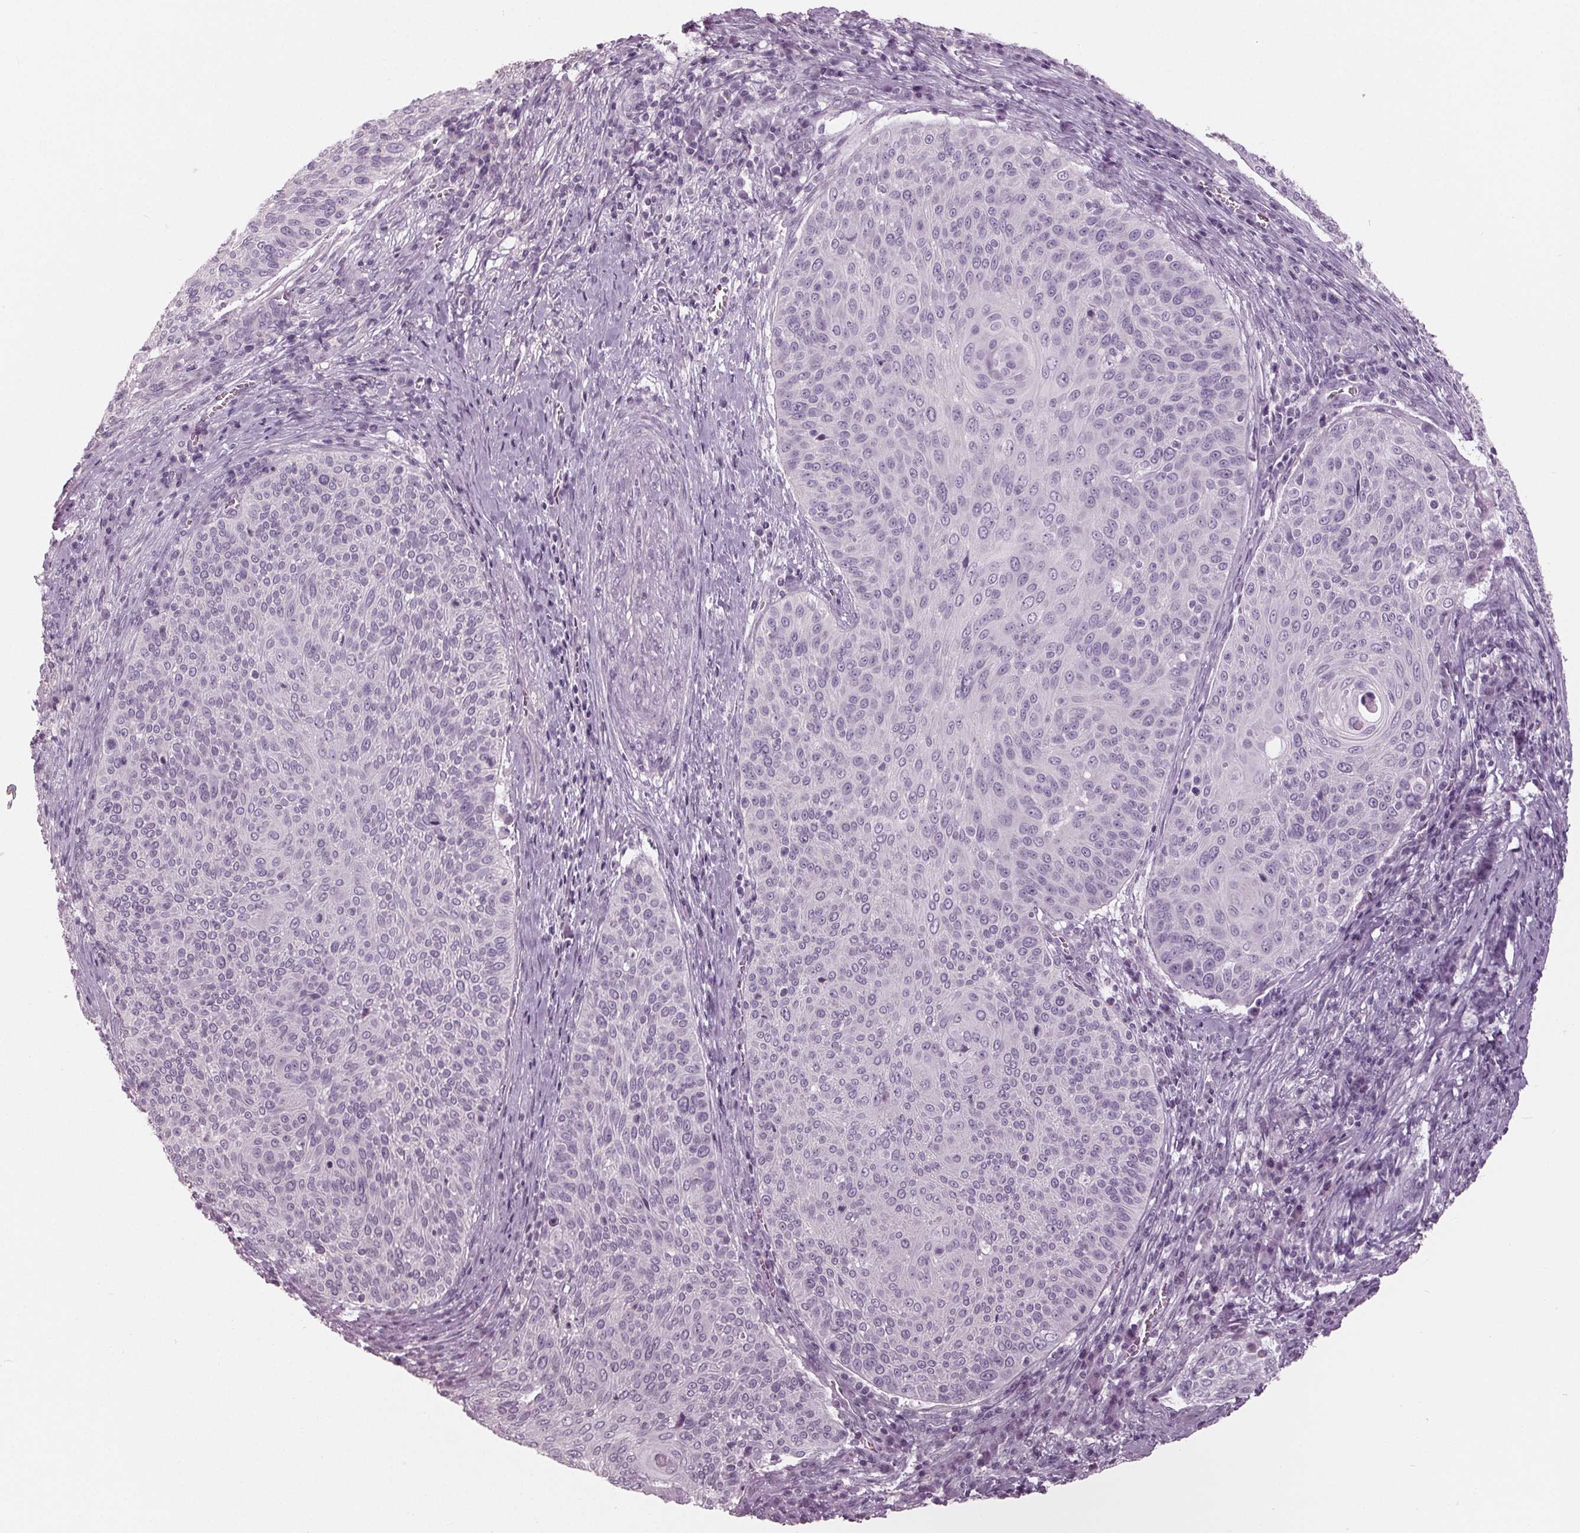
{"staining": {"intensity": "negative", "quantity": "none", "location": "none"}, "tissue": "cervical cancer", "cell_type": "Tumor cells", "image_type": "cancer", "snomed": [{"axis": "morphology", "description": "Squamous cell carcinoma, NOS"}, {"axis": "topography", "description": "Cervix"}], "caption": "This image is of cervical cancer (squamous cell carcinoma) stained with immunohistochemistry (IHC) to label a protein in brown with the nuclei are counter-stained blue. There is no staining in tumor cells. The staining is performed using DAB brown chromogen with nuclei counter-stained in using hematoxylin.", "gene": "TNNC2", "patient": {"sex": "female", "age": 31}}